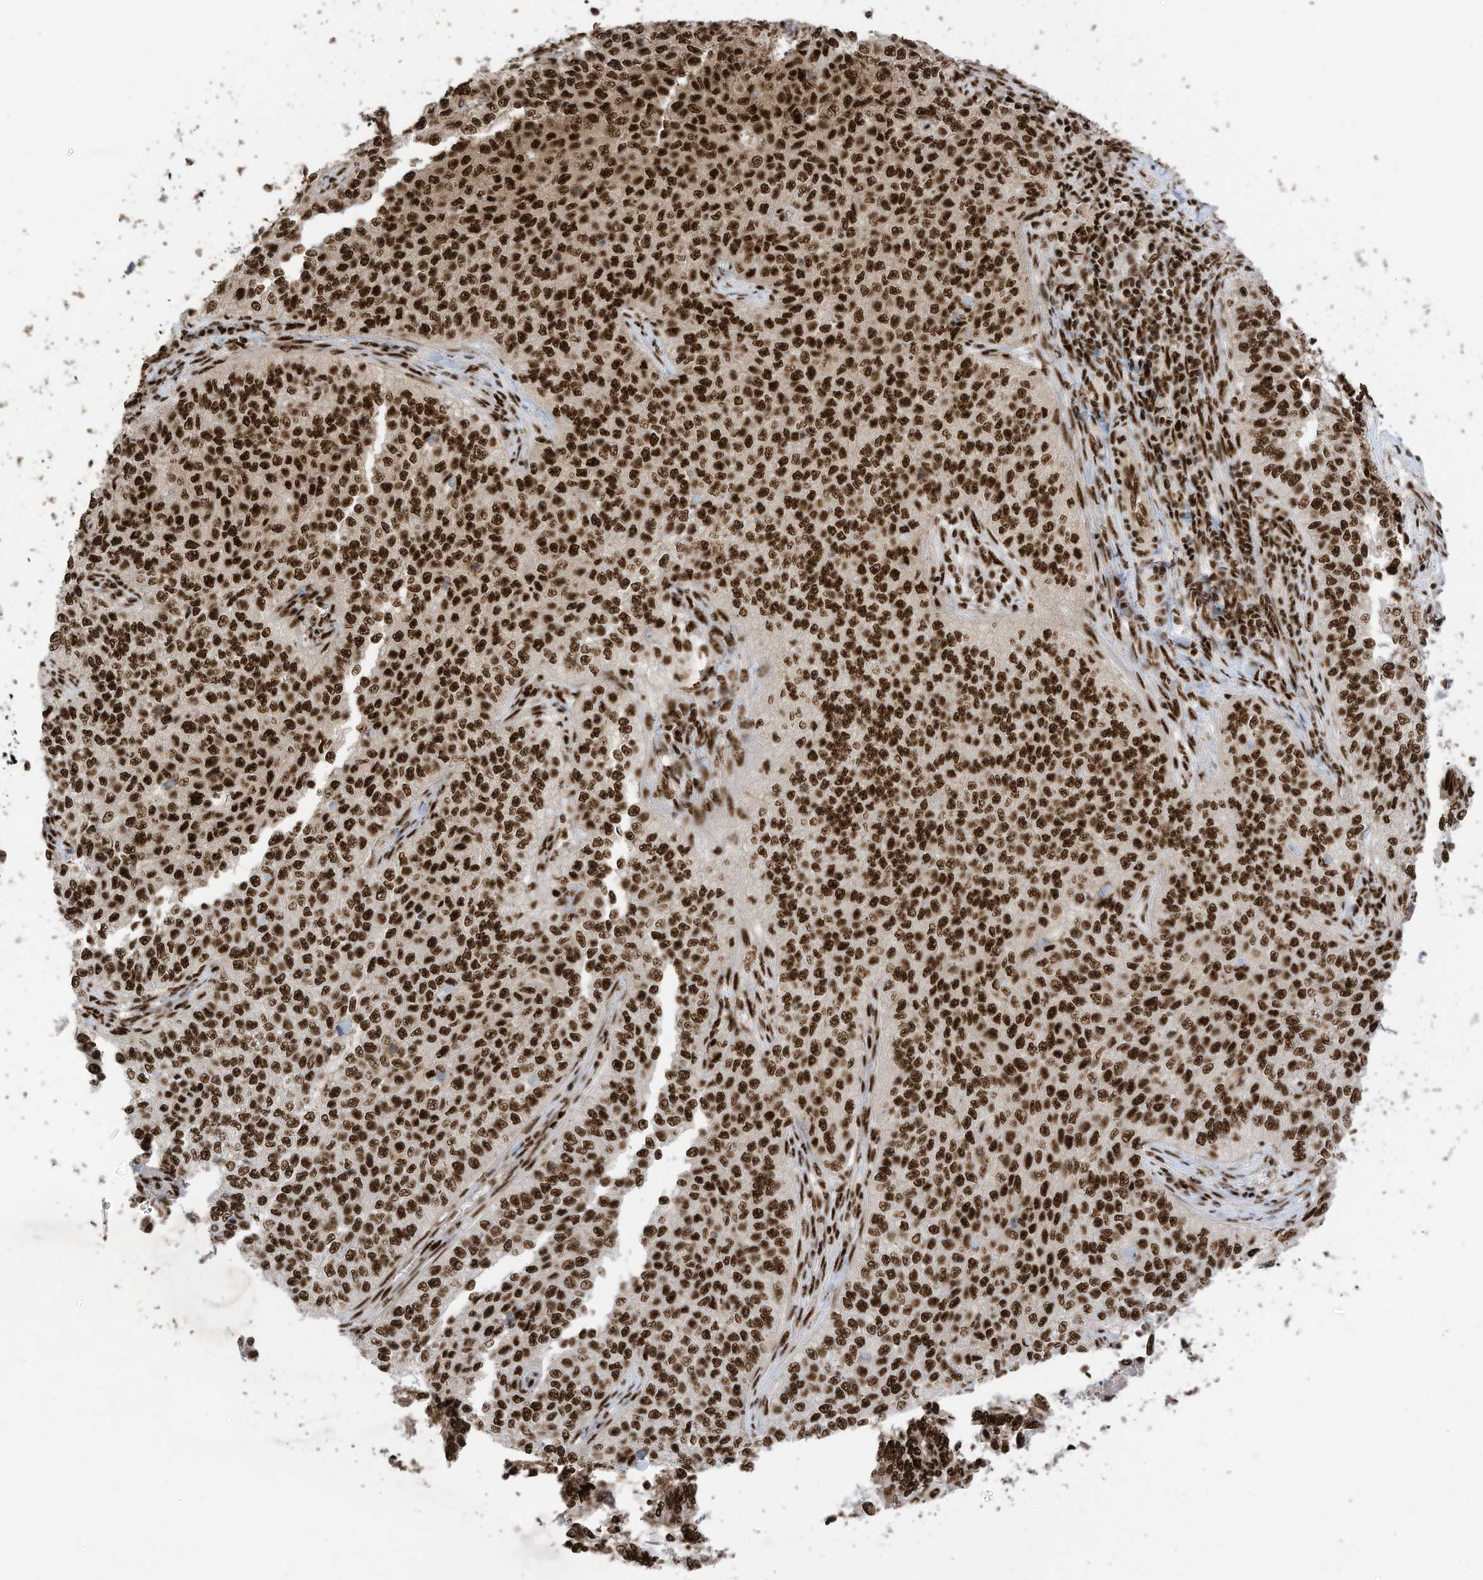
{"staining": {"intensity": "strong", "quantity": ">75%", "location": "nuclear"}, "tissue": "cervical cancer", "cell_type": "Tumor cells", "image_type": "cancer", "snomed": [{"axis": "morphology", "description": "Squamous cell carcinoma, NOS"}, {"axis": "topography", "description": "Cervix"}], "caption": "Protein staining of cervical squamous cell carcinoma tissue shows strong nuclear positivity in about >75% of tumor cells. Immunohistochemistry (ihc) stains the protein in brown and the nuclei are stained blue.", "gene": "SF3A3", "patient": {"sex": "female", "age": 35}}